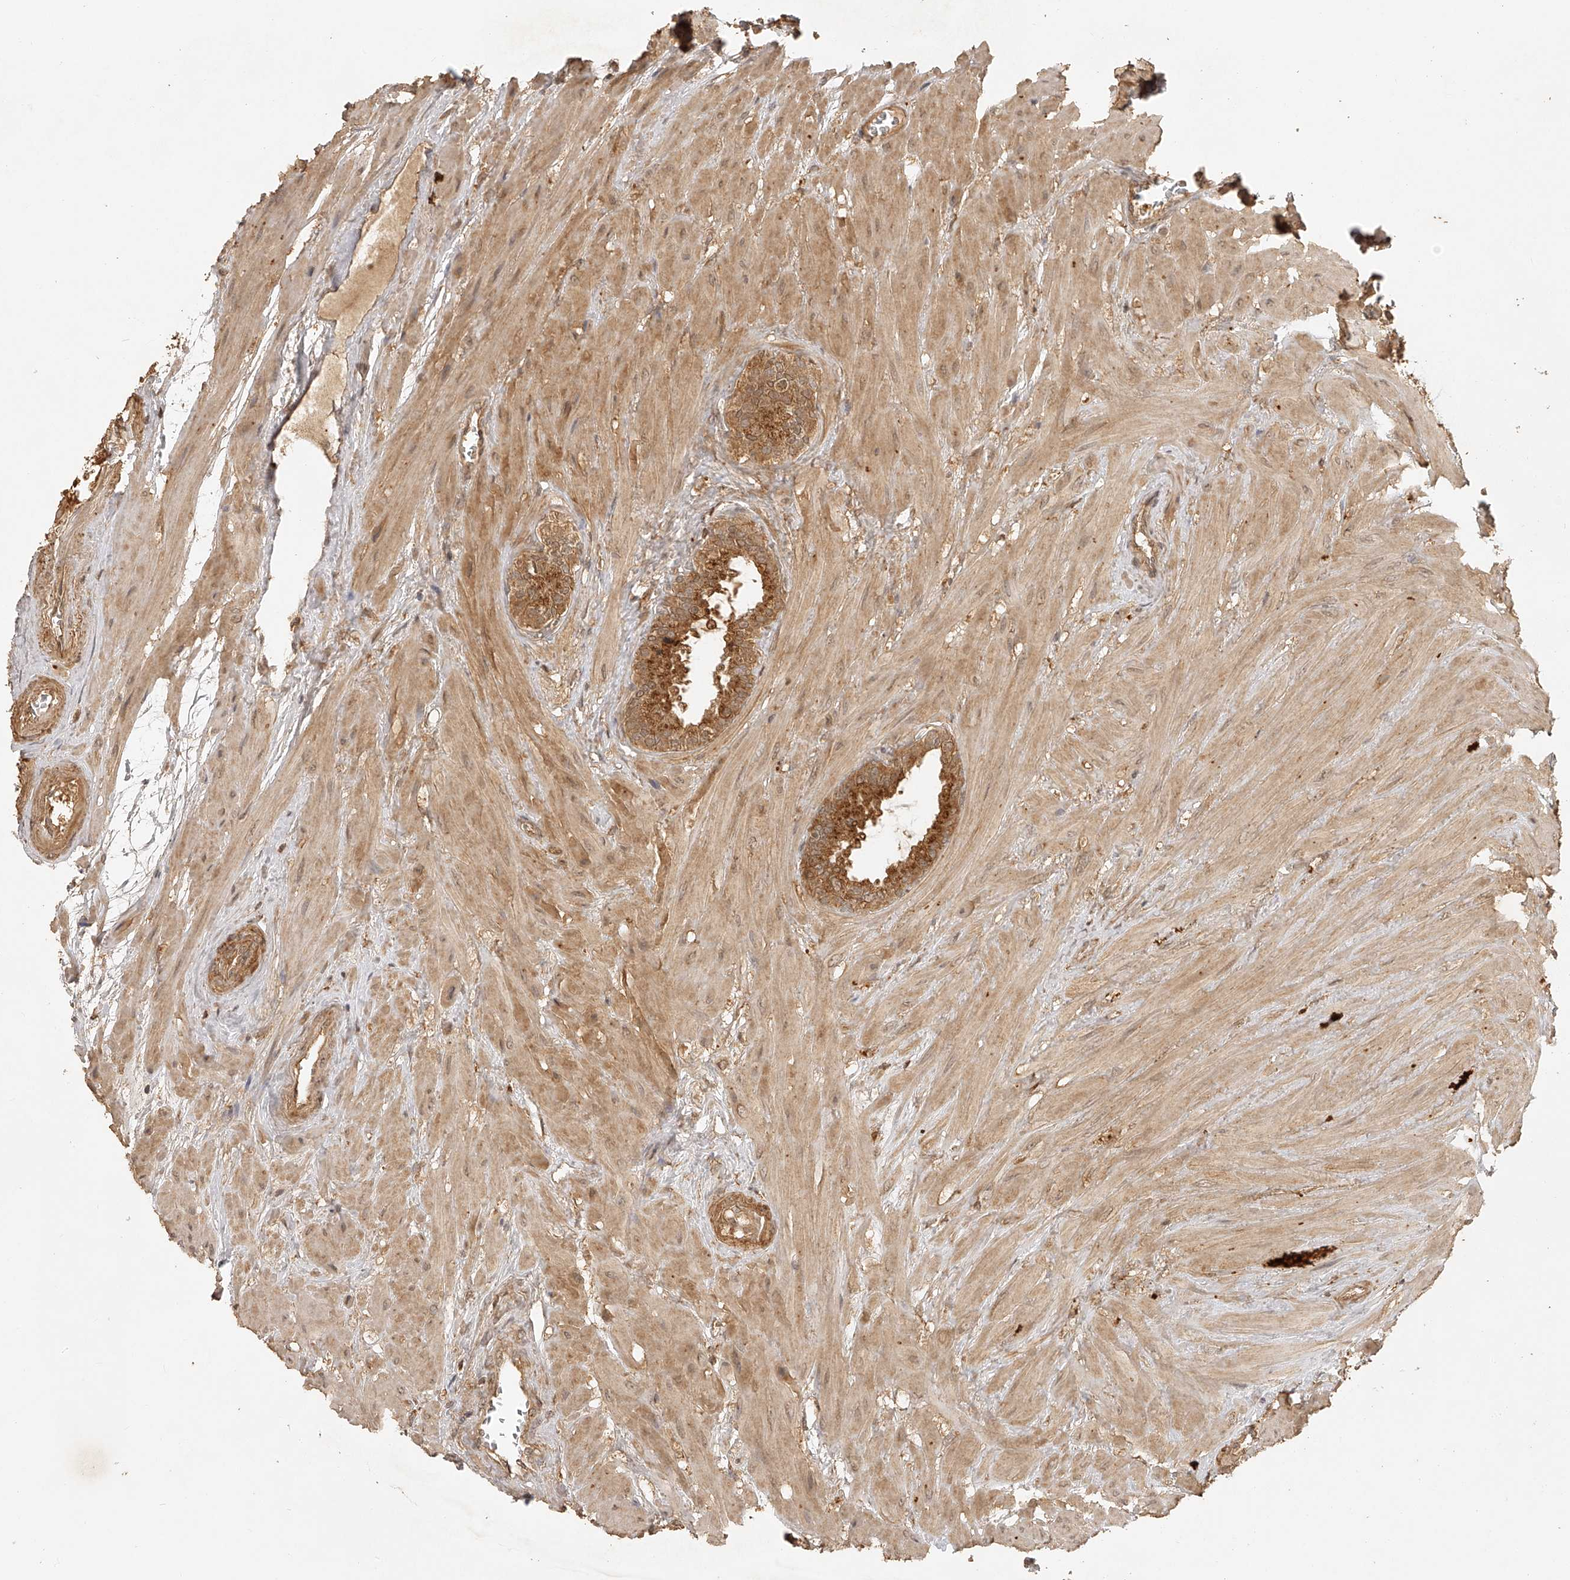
{"staining": {"intensity": "moderate", "quantity": ">75%", "location": "cytoplasmic/membranous"}, "tissue": "seminal vesicle", "cell_type": "Glandular cells", "image_type": "normal", "snomed": [{"axis": "morphology", "description": "Normal tissue, NOS"}, {"axis": "topography", "description": "Seminal veicle"}], "caption": "A brown stain labels moderate cytoplasmic/membranous staining of a protein in glandular cells of unremarkable seminal vesicle. (IHC, brightfield microscopy, high magnification).", "gene": "BCL2L11", "patient": {"sex": "male", "age": 46}}